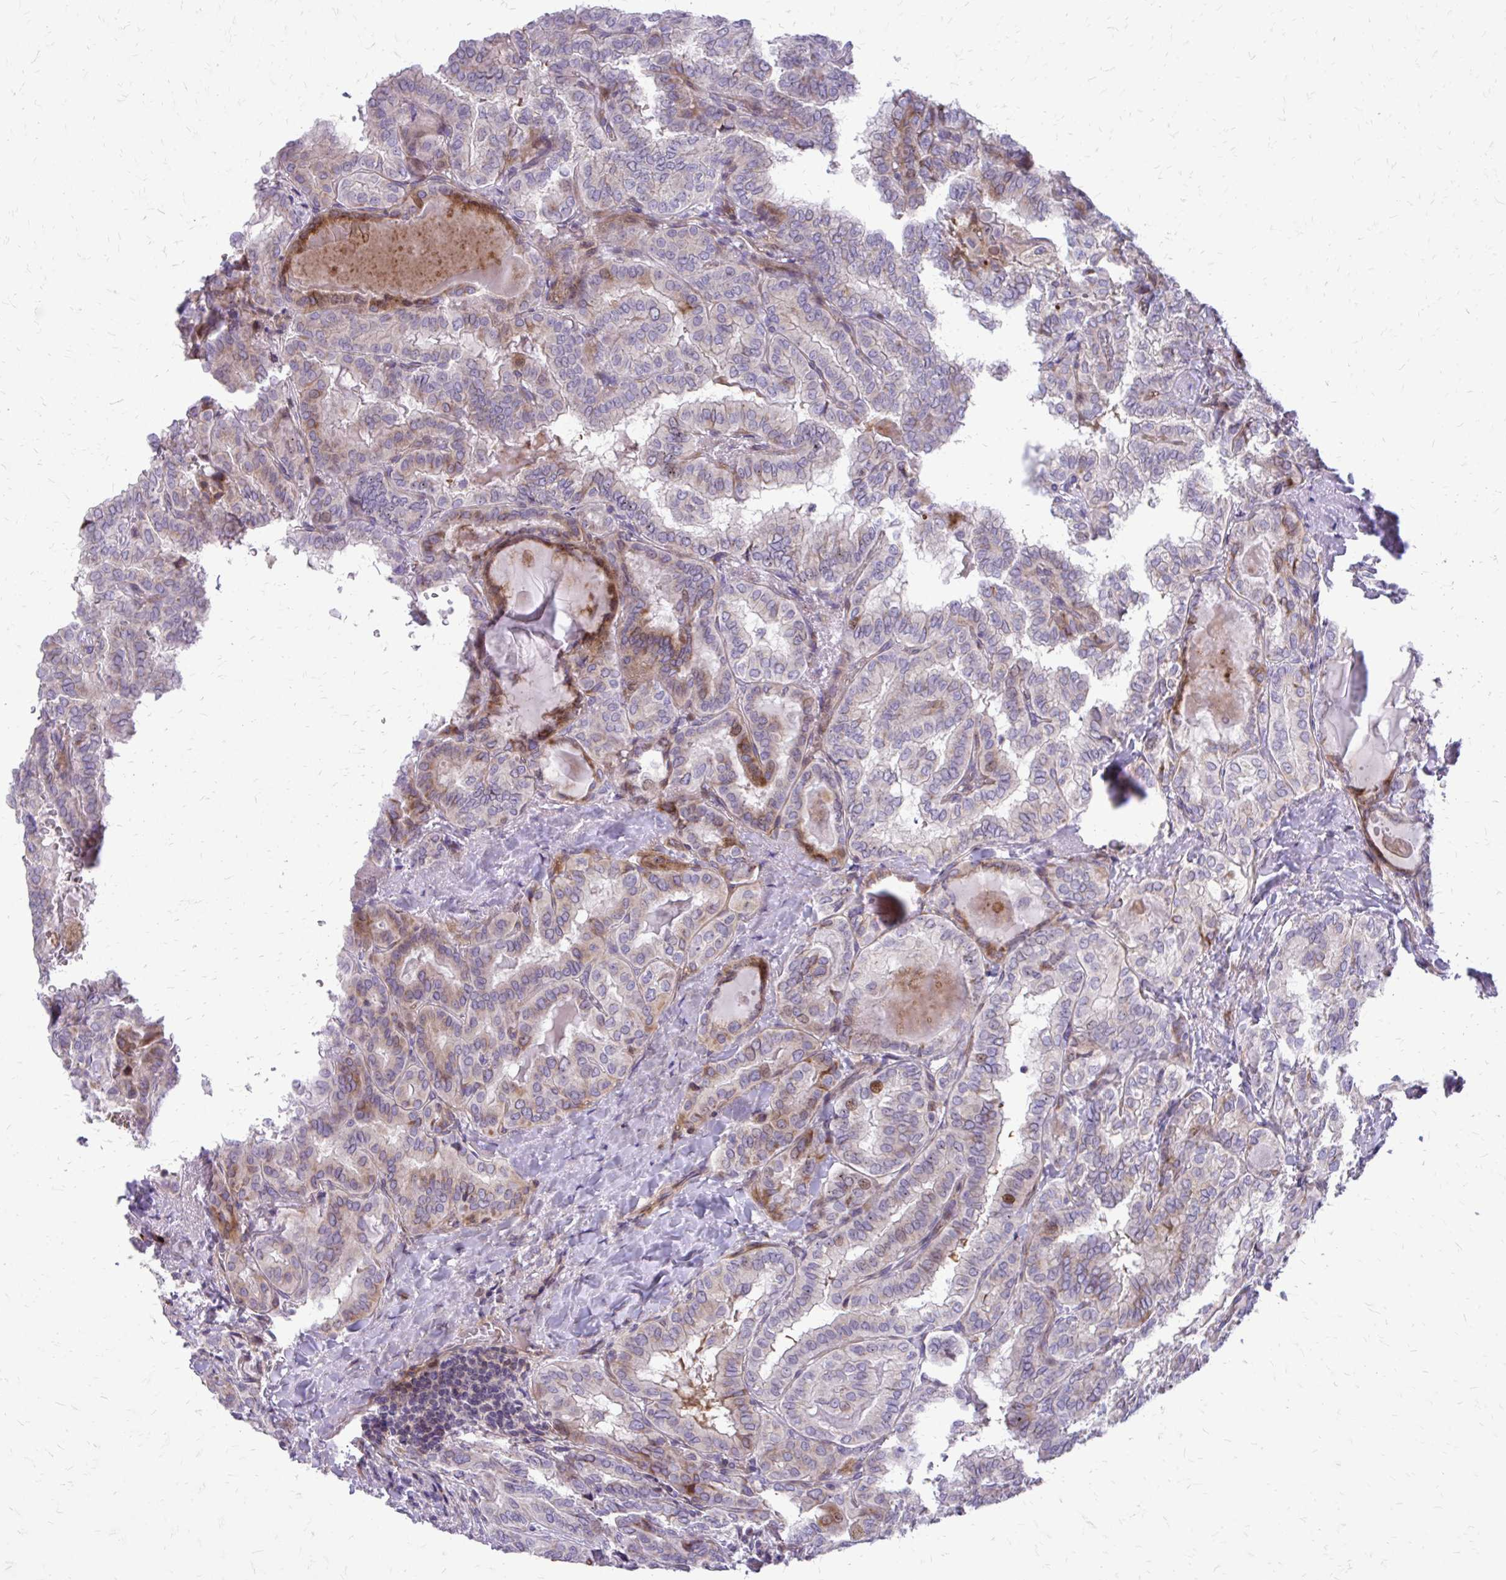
{"staining": {"intensity": "weak", "quantity": "<25%", "location": "cytoplasmic/membranous"}, "tissue": "thyroid cancer", "cell_type": "Tumor cells", "image_type": "cancer", "snomed": [{"axis": "morphology", "description": "Papillary adenocarcinoma, NOS"}, {"axis": "topography", "description": "Thyroid gland"}], "caption": "This is a image of IHC staining of thyroid papillary adenocarcinoma, which shows no expression in tumor cells. (DAB (3,3'-diaminobenzidine) immunohistochemistry (IHC) visualized using brightfield microscopy, high magnification).", "gene": "FUNDC2", "patient": {"sex": "female", "age": 46}}